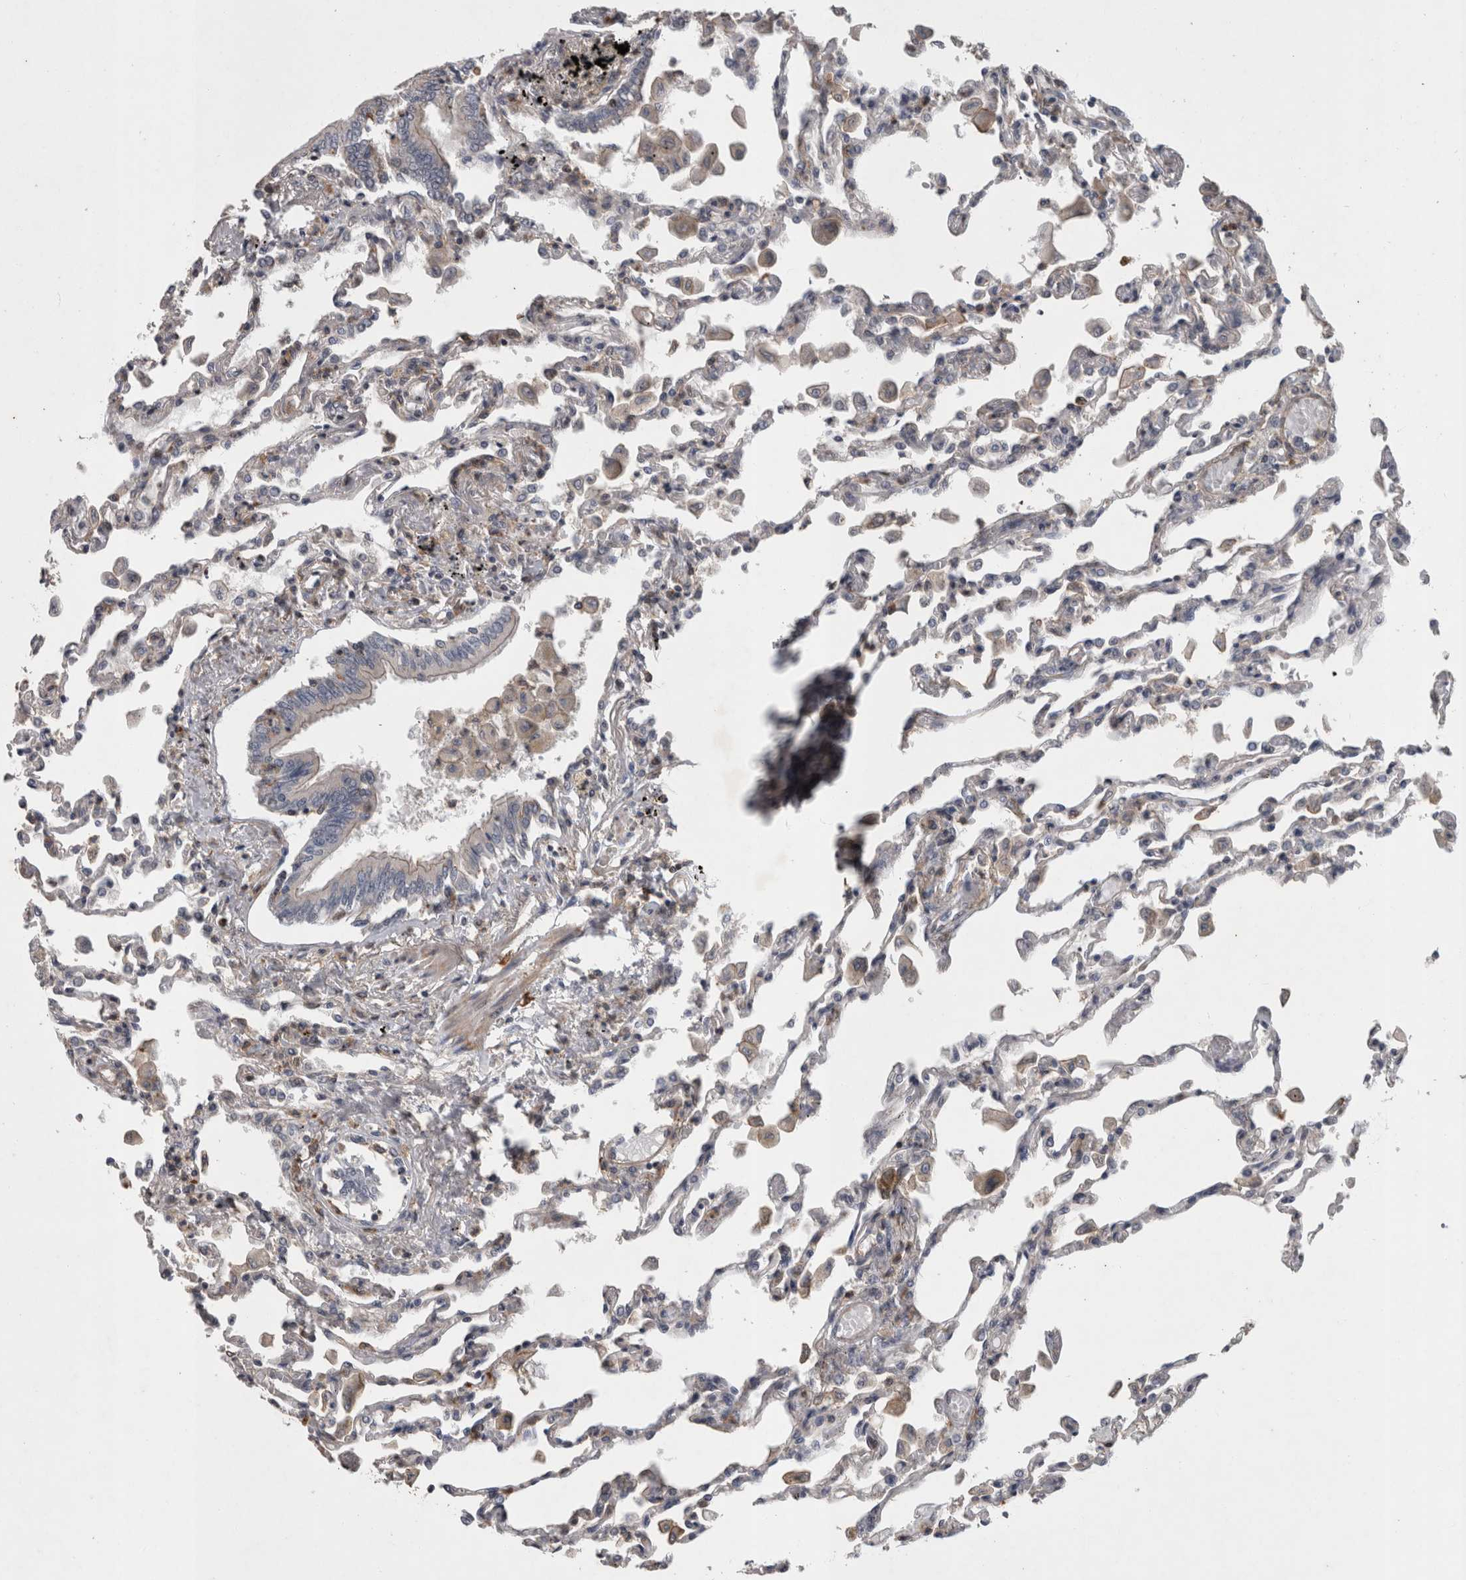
{"staining": {"intensity": "negative", "quantity": "none", "location": "none"}, "tissue": "lung", "cell_type": "Alveolar cells", "image_type": "normal", "snomed": [{"axis": "morphology", "description": "Normal tissue, NOS"}, {"axis": "topography", "description": "Bronchus"}, {"axis": "topography", "description": "Lung"}], "caption": "The photomicrograph shows no significant positivity in alveolar cells of lung. The staining was performed using DAB to visualize the protein expression in brown, while the nuclei were stained in blue with hematoxylin (Magnification: 20x).", "gene": "SPATA48", "patient": {"sex": "female", "age": 49}}